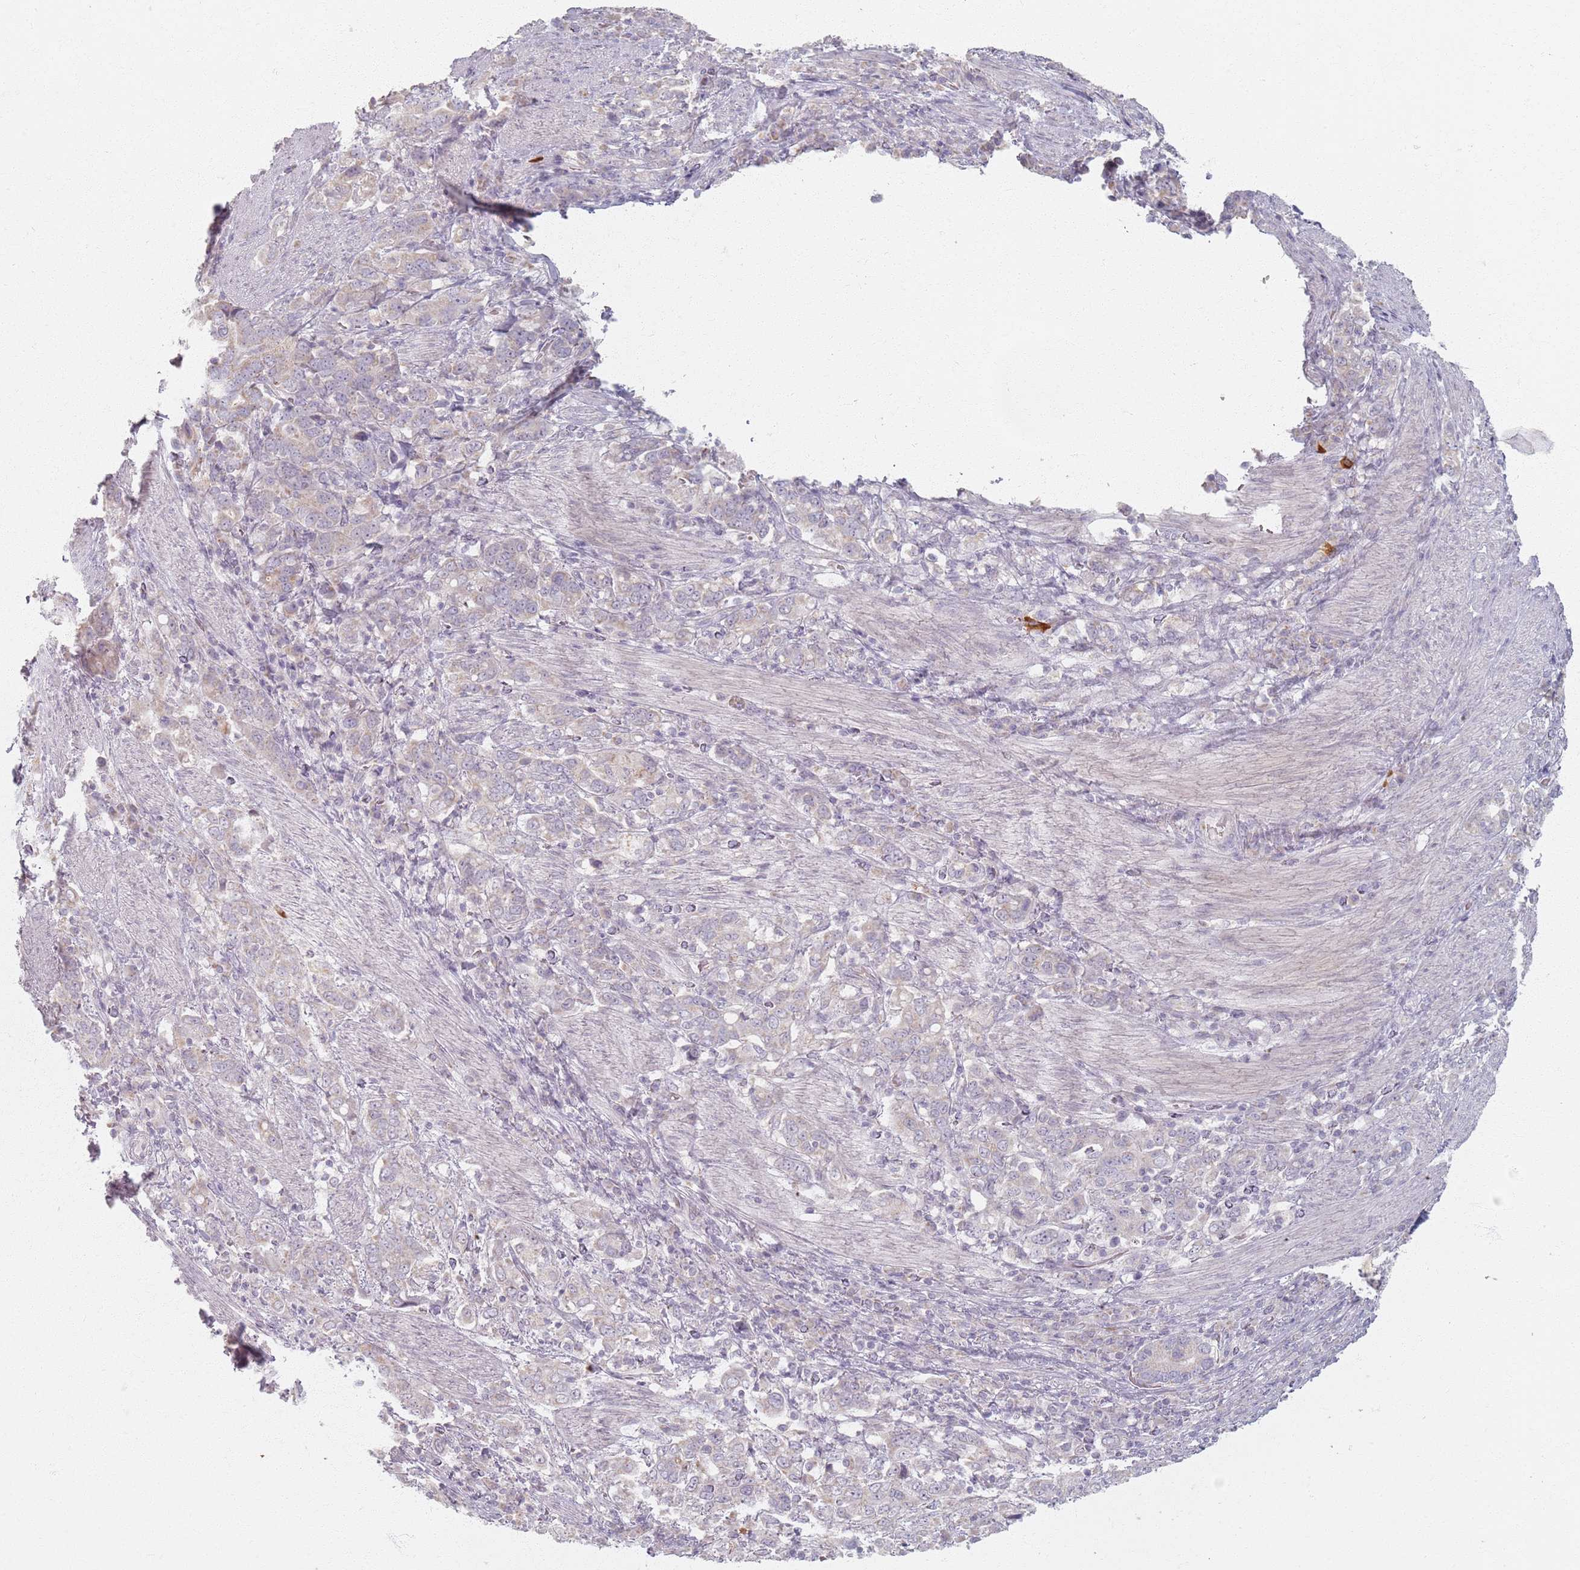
{"staining": {"intensity": "weak", "quantity": "<25%", "location": "cytoplasmic/membranous"}, "tissue": "stomach cancer", "cell_type": "Tumor cells", "image_type": "cancer", "snomed": [{"axis": "morphology", "description": "Adenocarcinoma, NOS"}, {"axis": "topography", "description": "Stomach, upper"}, {"axis": "topography", "description": "Stomach"}], "caption": "Immunohistochemistry (IHC) of human stomach adenocarcinoma displays no positivity in tumor cells.", "gene": "PKD2L2", "patient": {"sex": "male", "age": 62}}